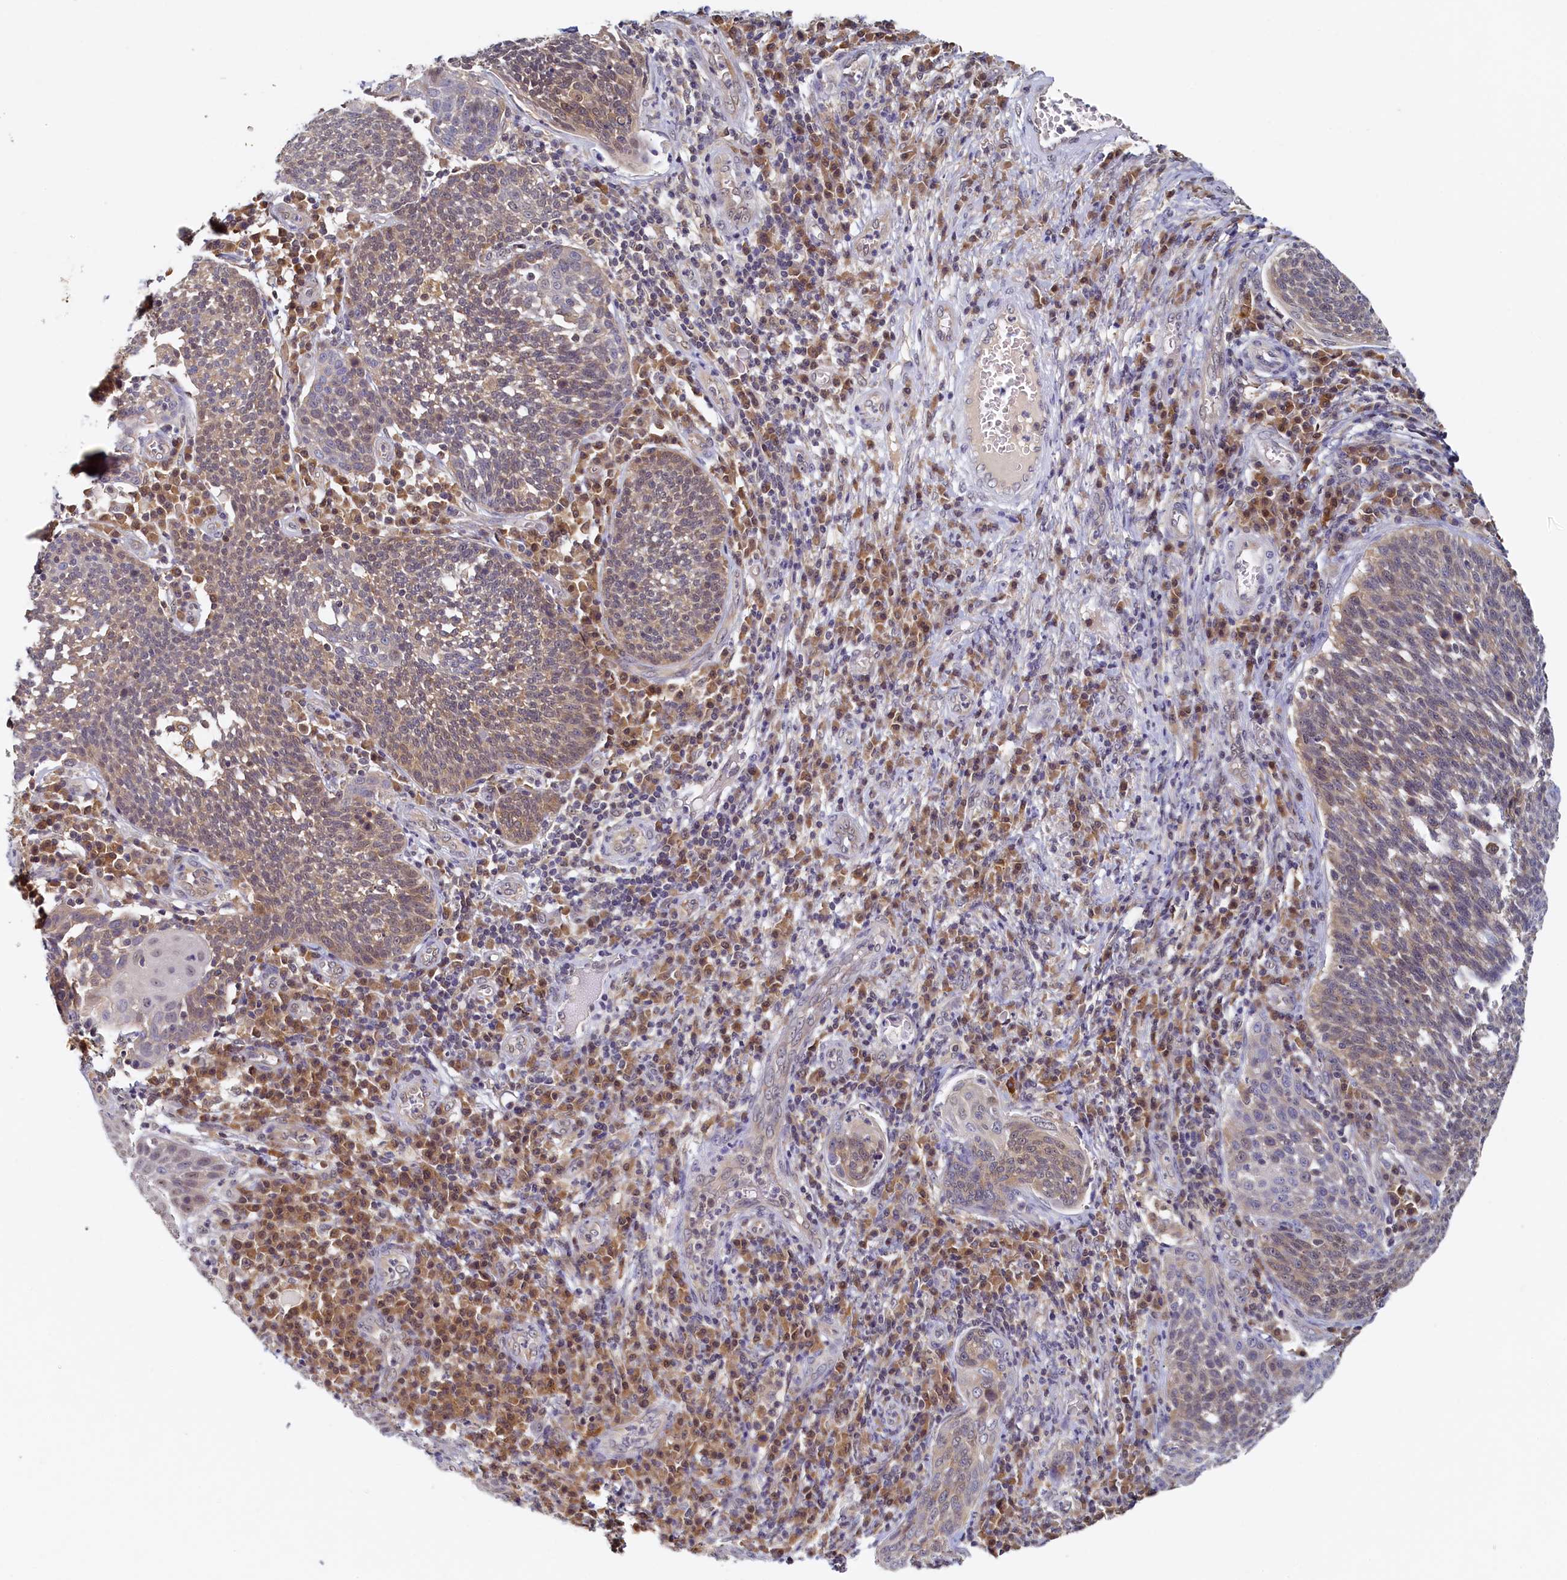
{"staining": {"intensity": "weak", "quantity": "<25%", "location": "cytoplasmic/membranous"}, "tissue": "cervical cancer", "cell_type": "Tumor cells", "image_type": "cancer", "snomed": [{"axis": "morphology", "description": "Squamous cell carcinoma, NOS"}, {"axis": "topography", "description": "Cervix"}], "caption": "Human cervical cancer stained for a protein using IHC demonstrates no staining in tumor cells.", "gene": "PAAF1", "patient": {"sex": "female", "age": 34}}